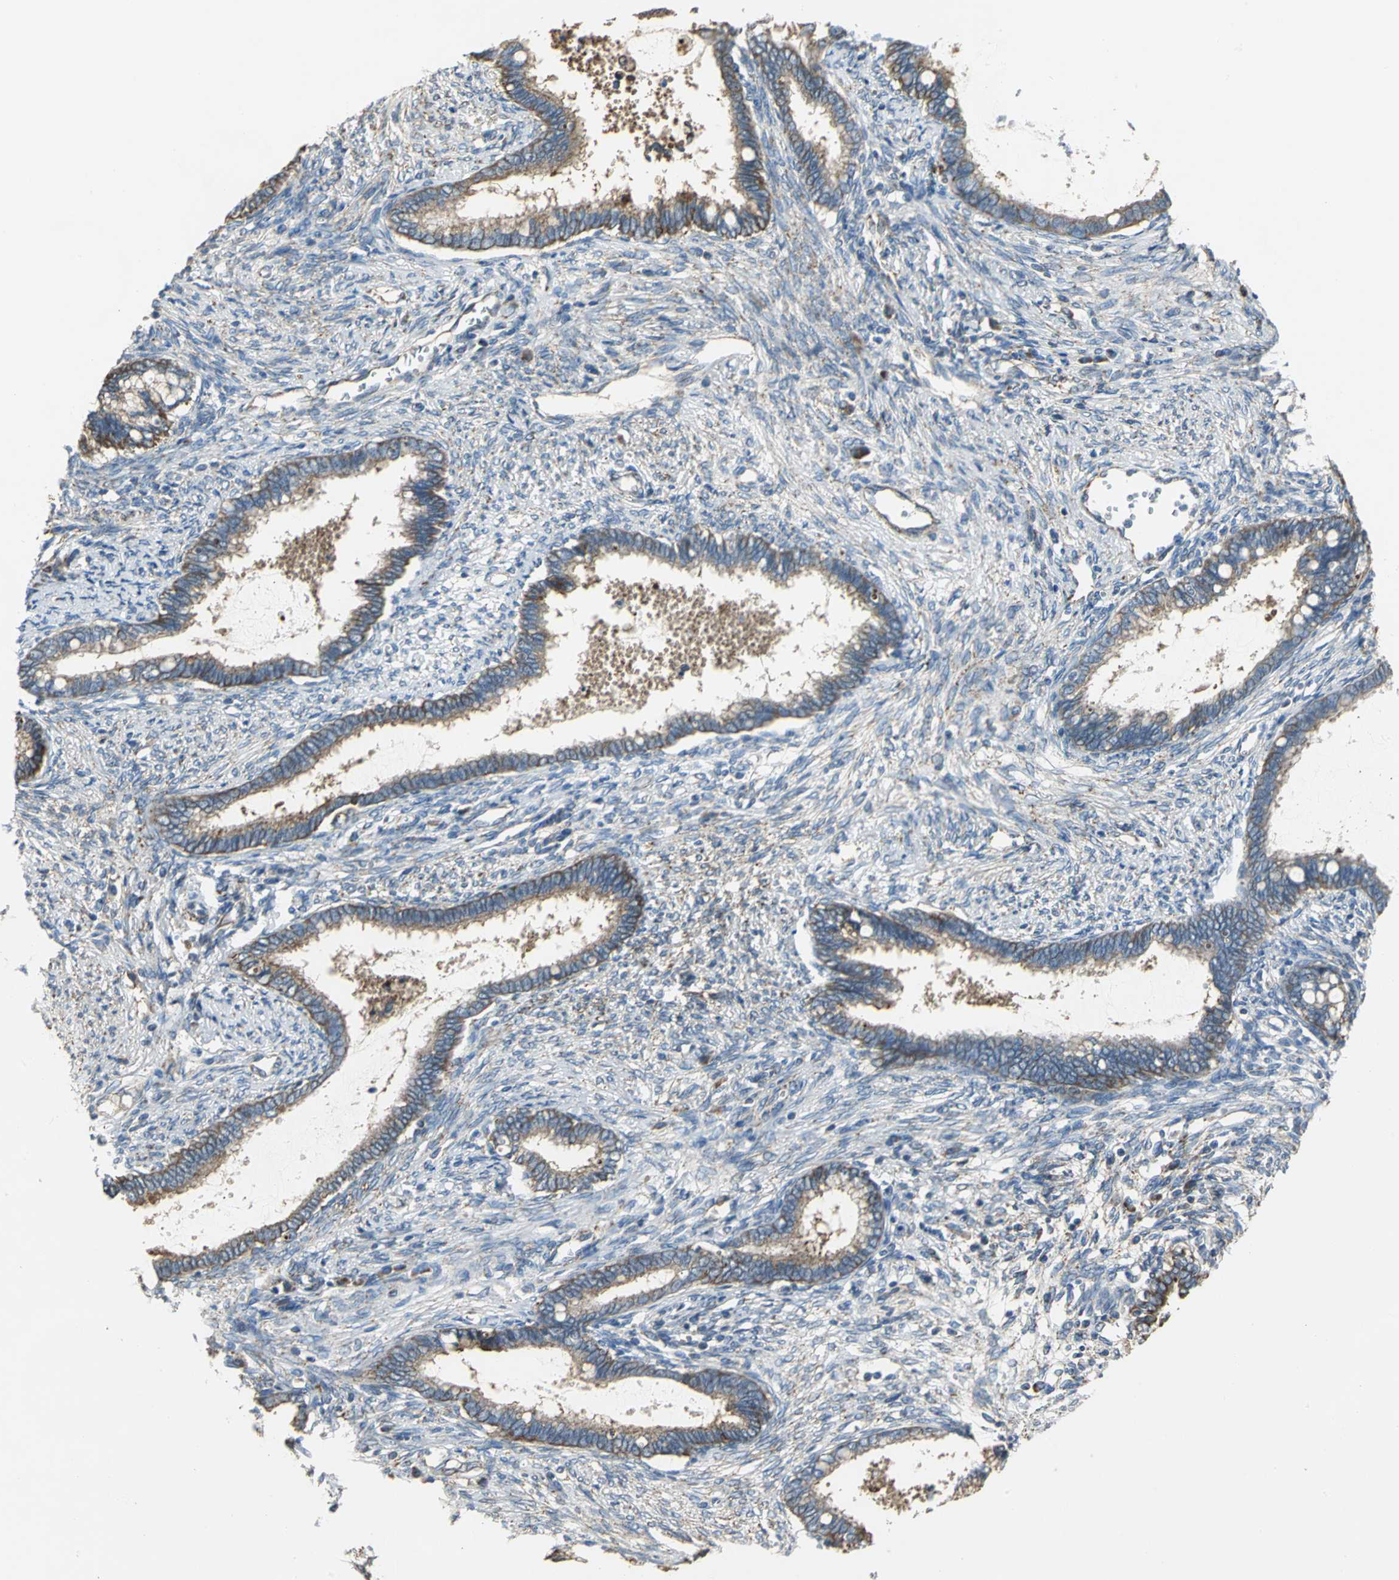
{"staining": {"intensity": "strong", "quantity": ">75%", "location": "cytoplasmic/membranous"}, "tissue": "cervical cancer", "cell_type": "Tumor cells", "image_type": "cancer", "snomed": [{"axis": "morphology", "description": "Adenocarcinoma, NOS"}, {"axis": "topography", "description": "Cervix"}], "caption": "Adenocarcinoma (cervical) was stained to show a protein in brown. There is high levels of strong cytoplasmic/membranous staining in about >75% of tumor cells. The protein of interest is stained brown, and the nuclei are stained in blue (DAB IHC with brightfield microscopy, high magnification).", "gene": "NDUFB5", "patient": {"sex": "female", "age": 44}}